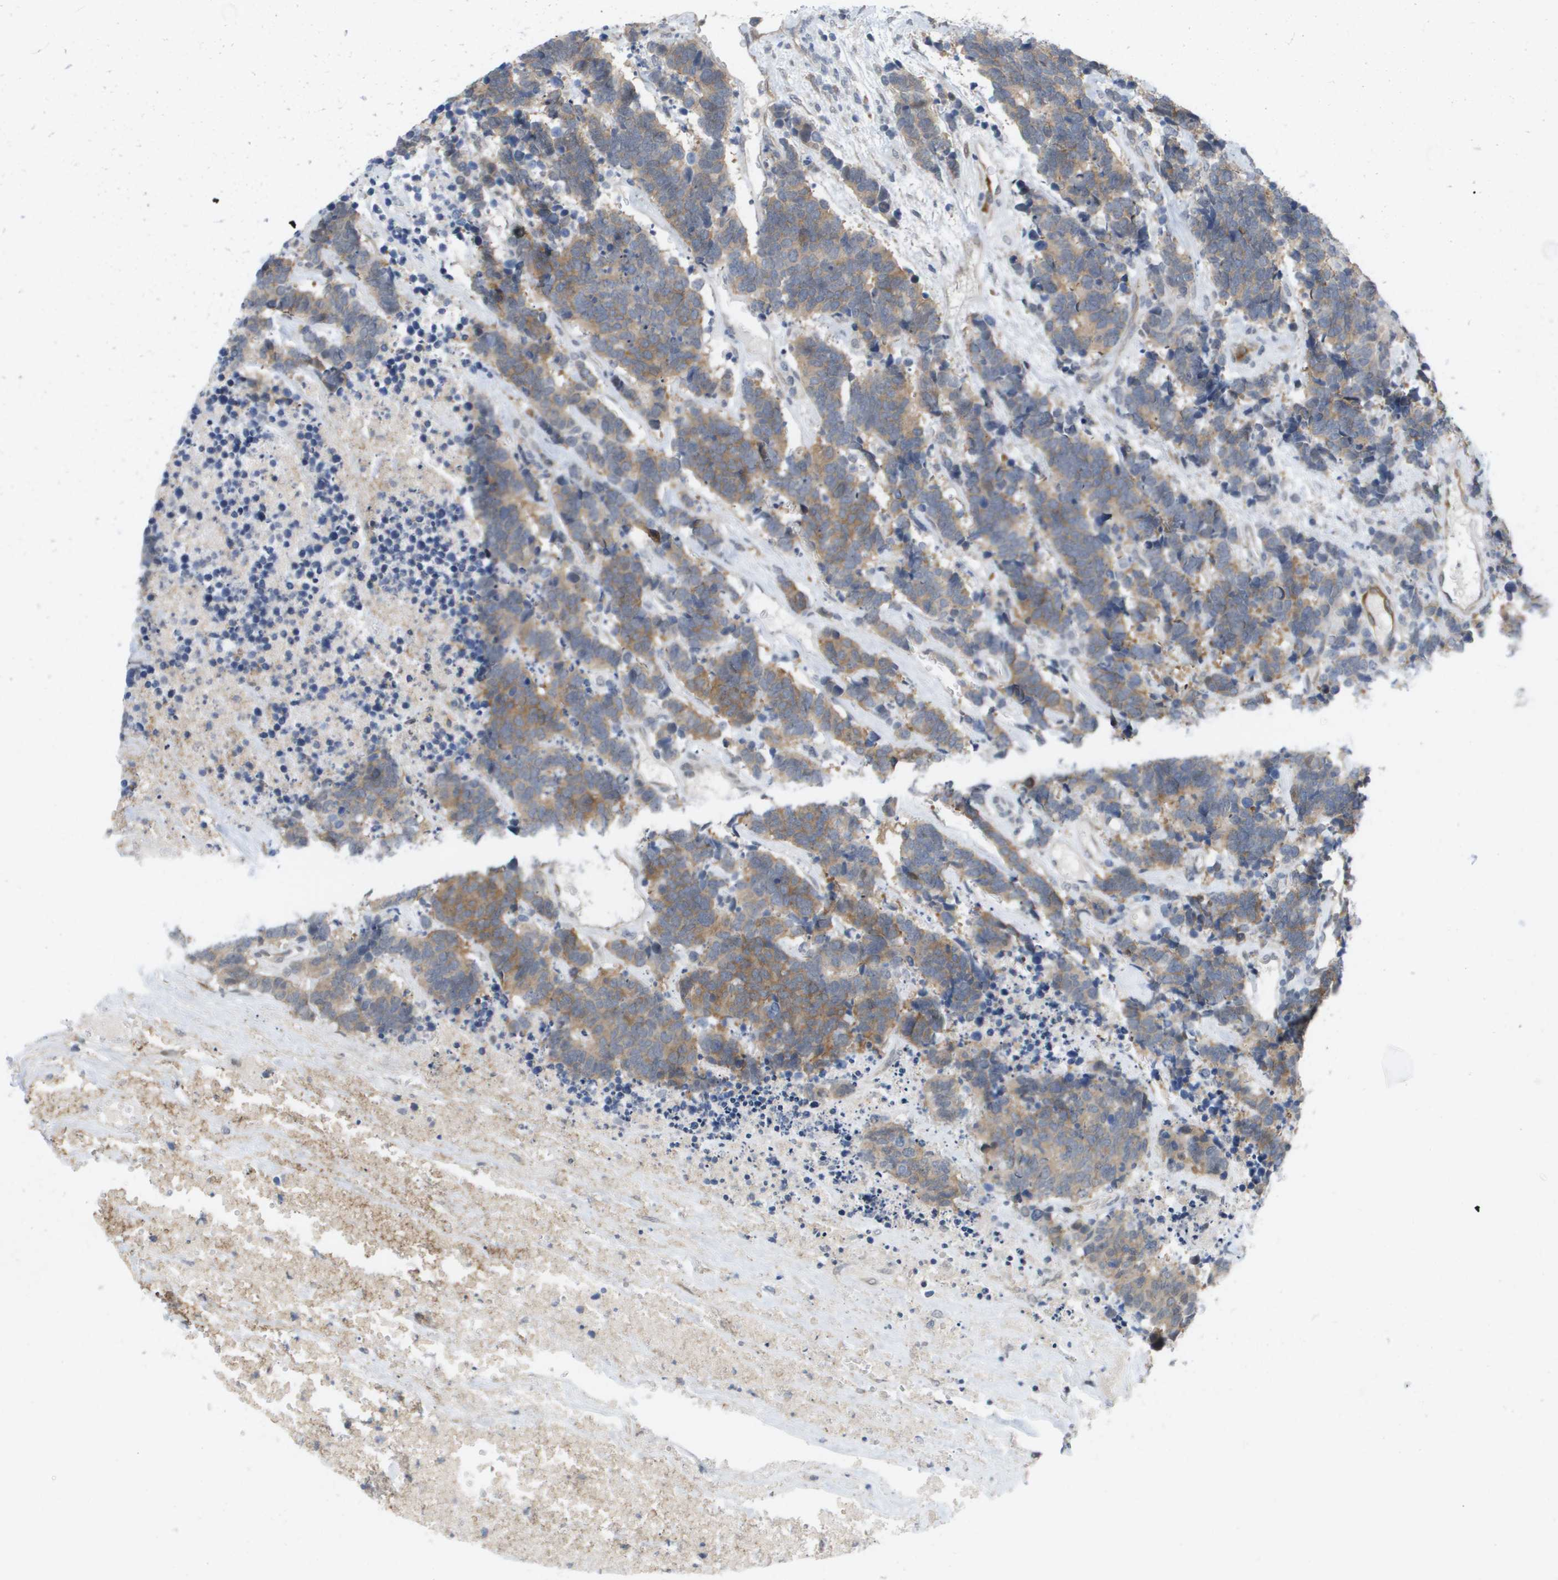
{"staining": {"intensity": "moderate", "quantity": "25%-75%", "location": "cytoplasmic/membranous"}, "tissue": "carcinoid", "cell_type": "Tumor cells", "image_type": "cancer", "snomed": [{"axis": "morphology", "description": "Carcinoma, NOS"}, {"axis": "morphology", "description": "Carcinoid, malignant, NOS"}, {"axis": "topography", "description": "Urinary bladder"}], "caption": "There is medium levels of moderate cytoplasmic/membranous positivity in tumor cells of carcinoid, as demonstrated by immunohistochemical staining (brown color).", "gene": "MARCHF8", "patient": {"sex": "male", "age": 57}}